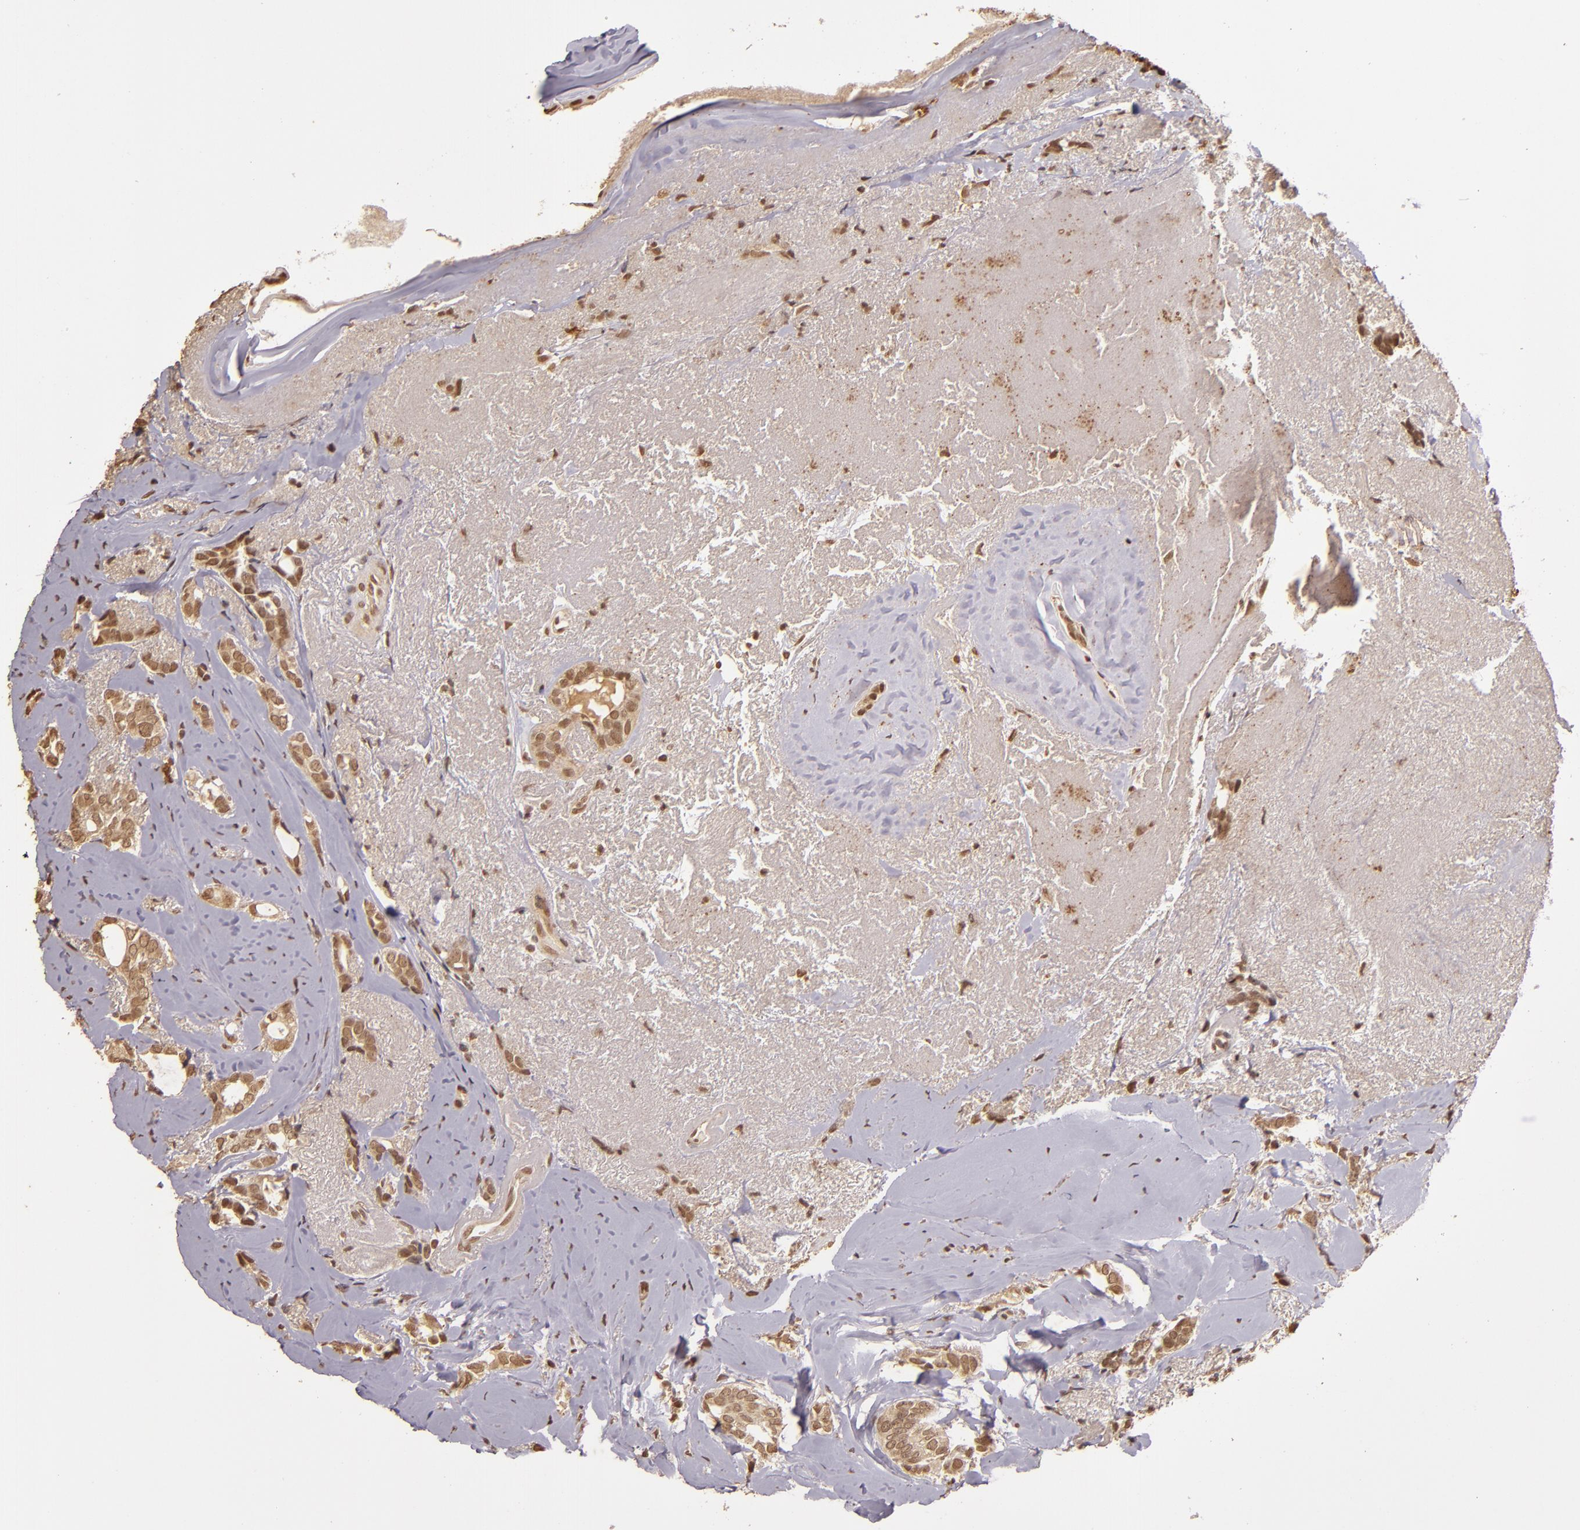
{"staining": {"intensity": "moderate", "quantity": ">75%", "location": "cytoplasmic/membranous,nuclear"}, "tissue": "breast cancer", "cell_type": "Tumor cells", "image_type": "cancer", "snomed": [{"axis": "morphology", "description": "Duct carcinoma"}, {"axis": "topography", "description": "Breast"}], "caption": "DAB (3,3'-diaminobenzidine) immunohistochemical staining of human breast cancer (infiltrating ductal carcinoma) reveals moderate cytoplasmic/membranous and nuclear protein staining in about >75% of tumor cells.", "gene": "CUL1", "patient": {"sex": "female", "age": 54}}